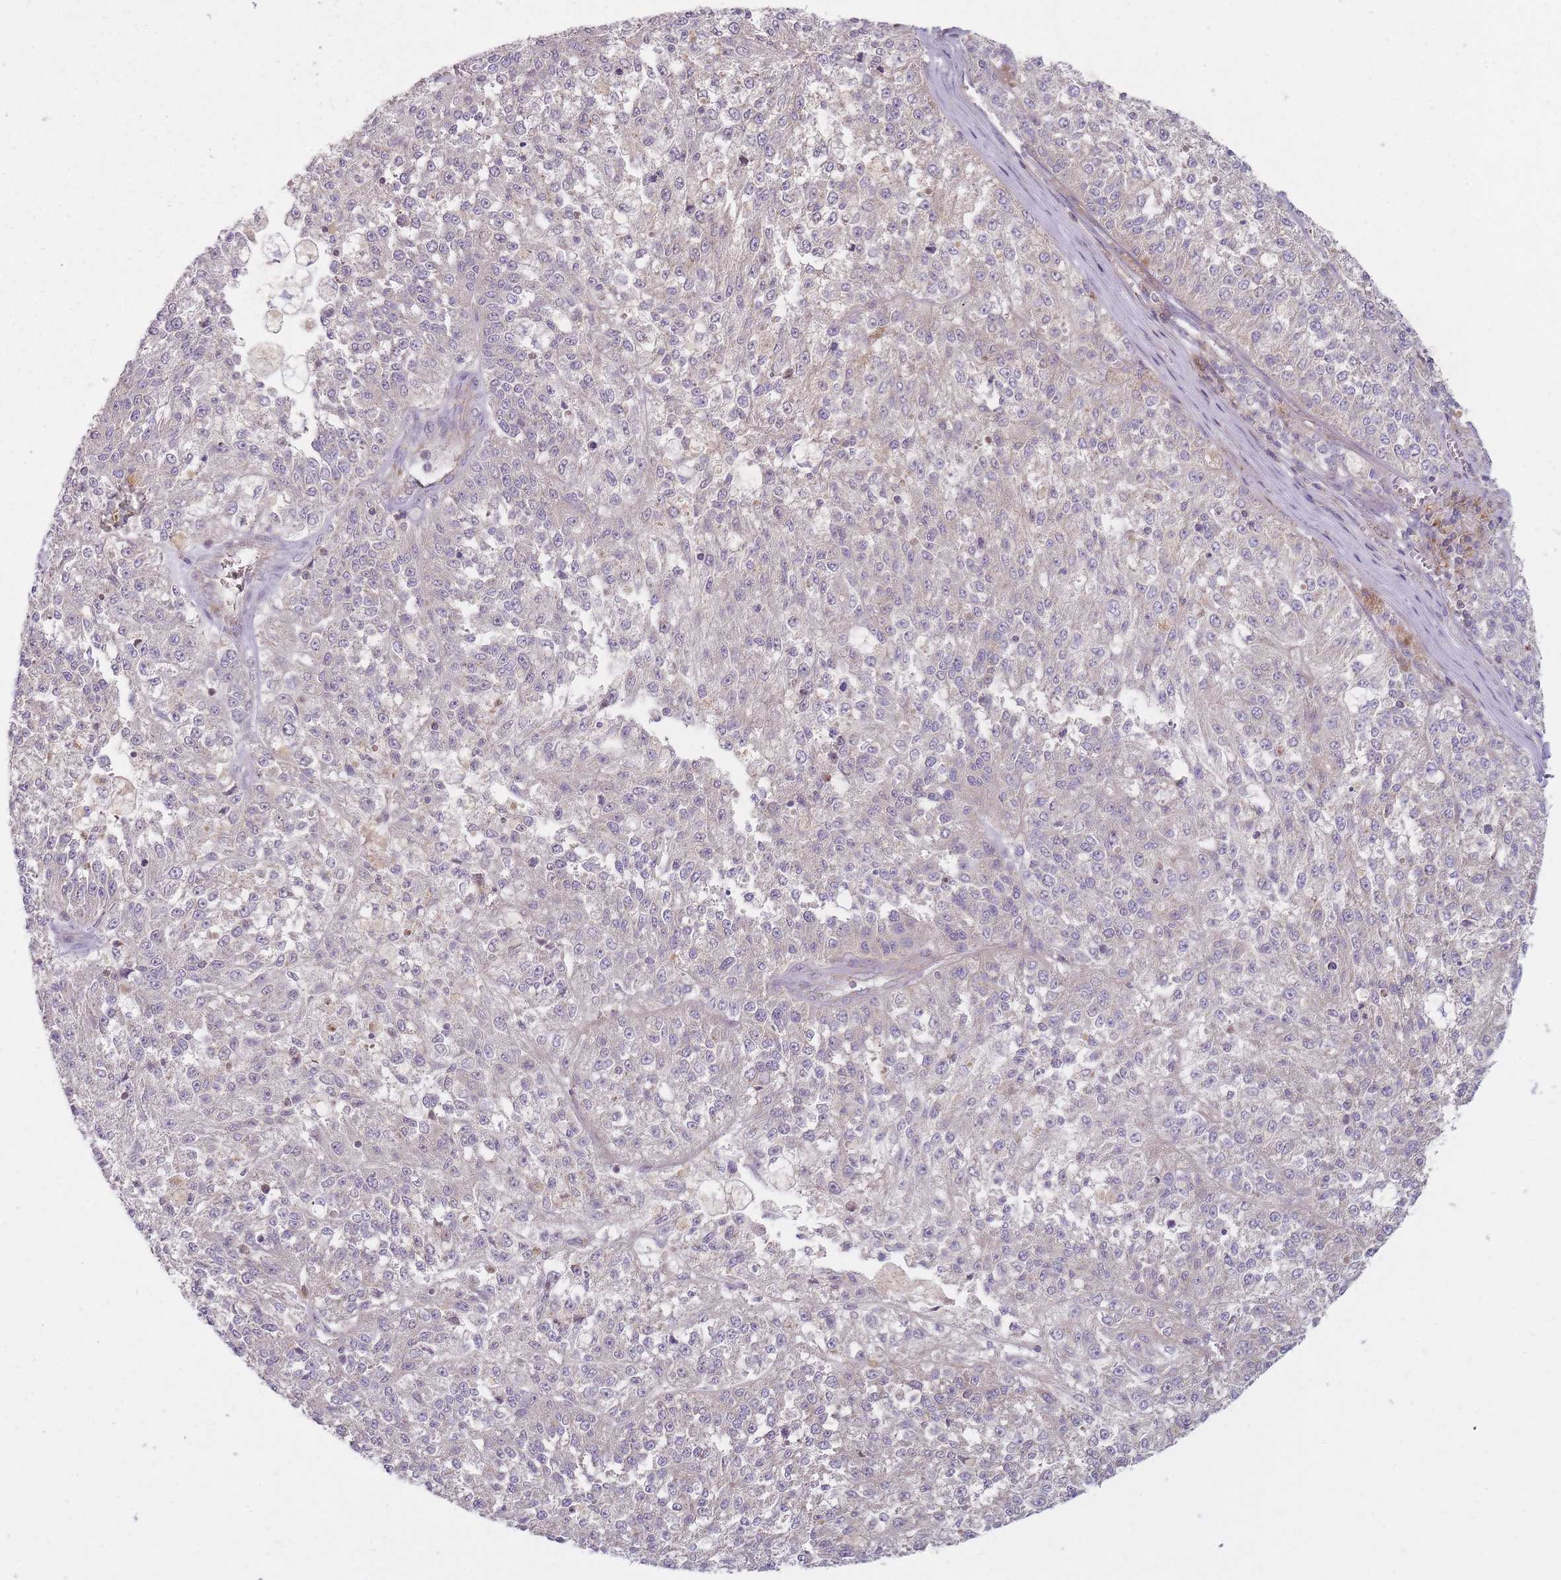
{"staining": {"intensity": "negative", "quantity": "none", "location": "none"}, "tissue": "melanoma", "cell_type": "Tumor cells", "image_type": "cancer", "snomed": [{"axis": "morphology", "description": "Malignant melanoma, NOS"}, {"axis": "topography", "description": "Skin"}], "caption": "An IHC micrograph of malignant melanoma is shown. There is no staining in tumor cells of malignant melanoma.", "gene": "NDUFA9", "patient": {"sex": "female", "age": 64}}